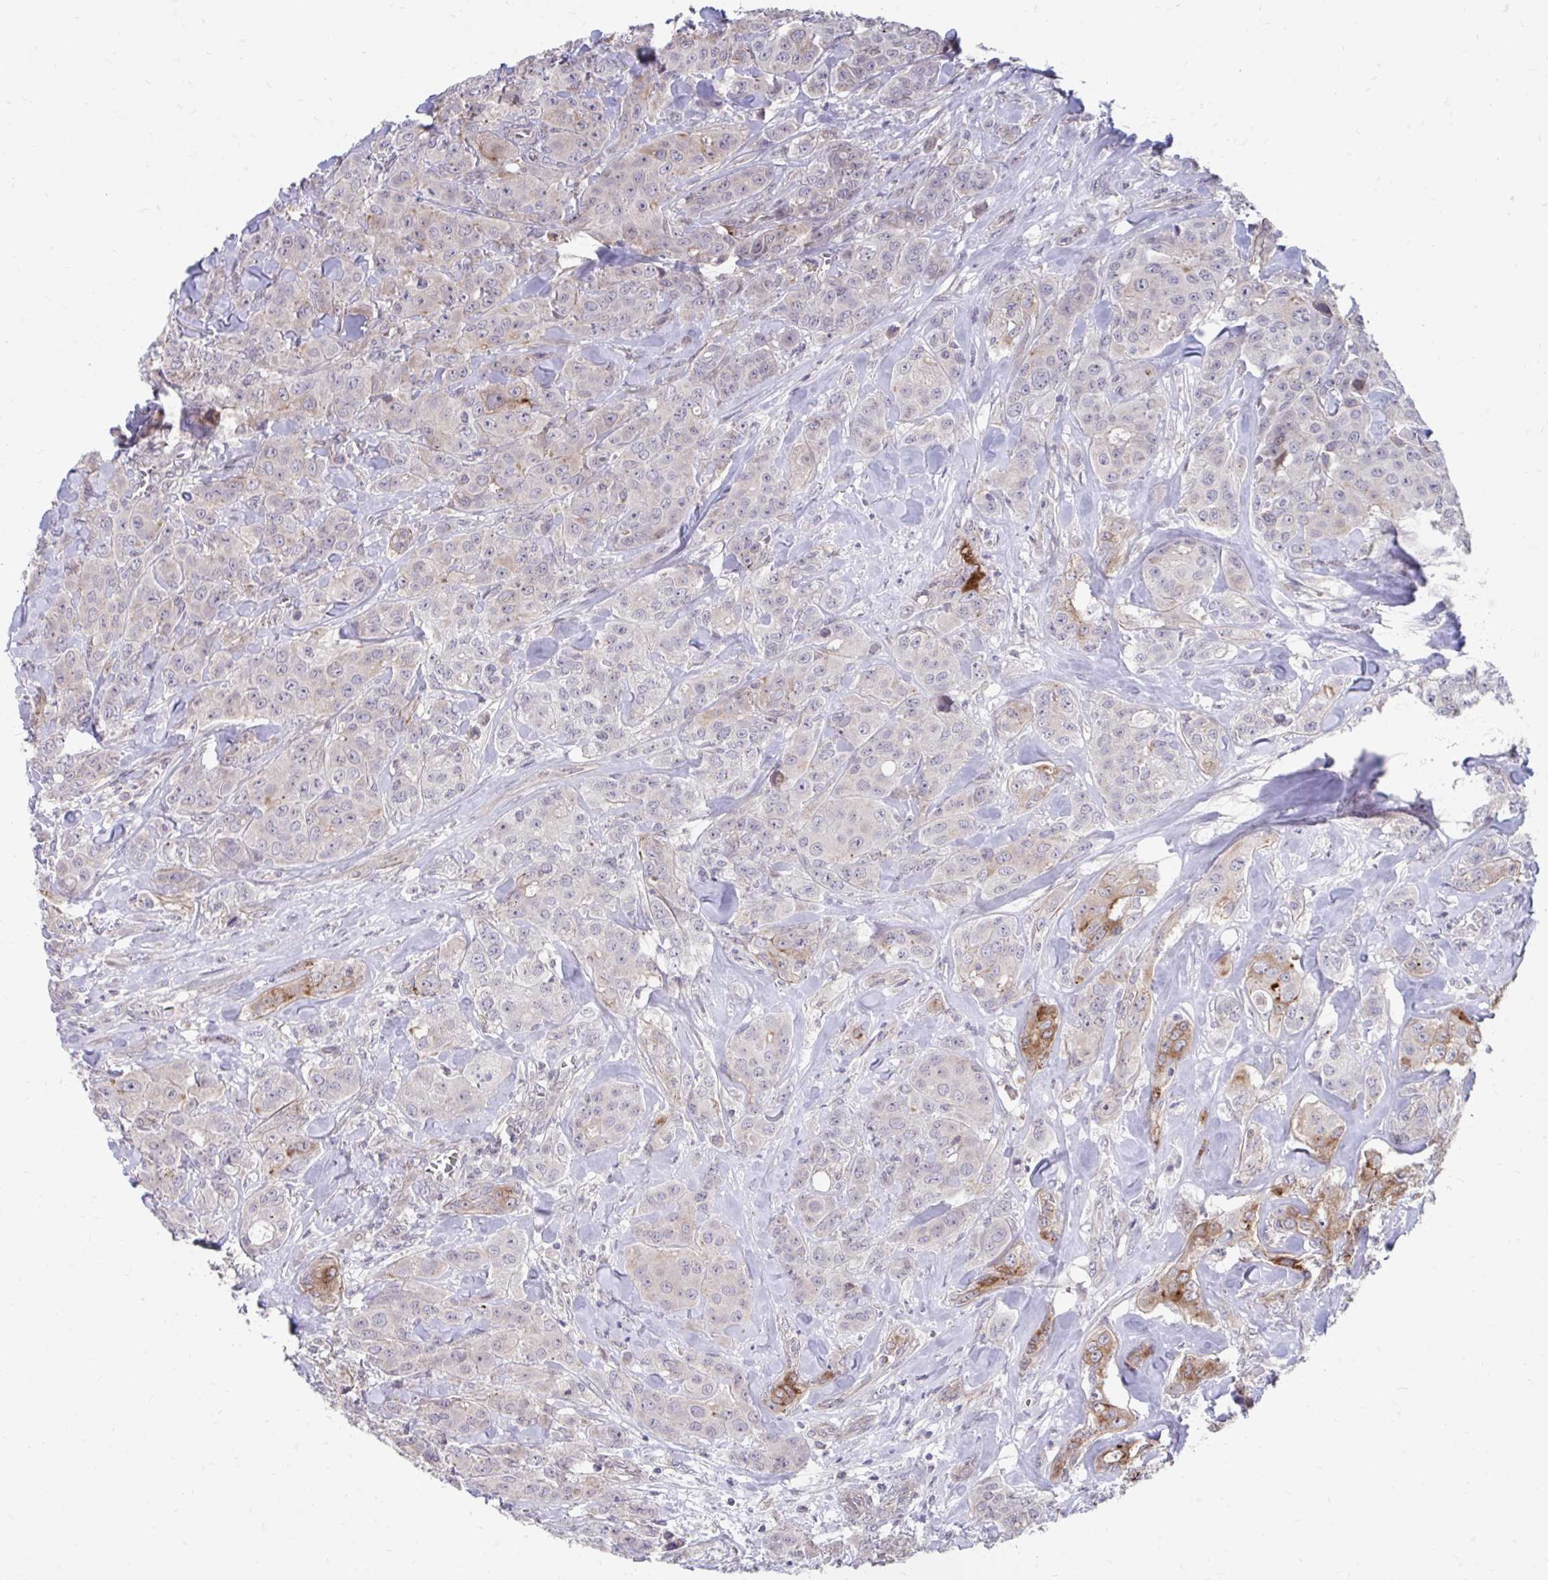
{"staining": {"intensity": "moderate", "quantity": "<25%", "location": "cytoplasmic/membranous"}, "tissue": "breast cancer", "cell_type": "Tumor cells", "image_type": "cancer", "snomed": [{"axis": "morphology", "description": "Normal tissue, NOS"}, {"axis": "morphology", "description": "Duct carcinoma"}, {"axis": "topography", "description": "Breast"}], "caption": "Immunohistochemical staining of human infiltrating ductal carcinoma (breast) displays moderate cytoplasmic/membranous protein positivity in about <25% of tumor cells.", "gene": "ITPR2", "patient": {"sex": "female", "age": 43}}